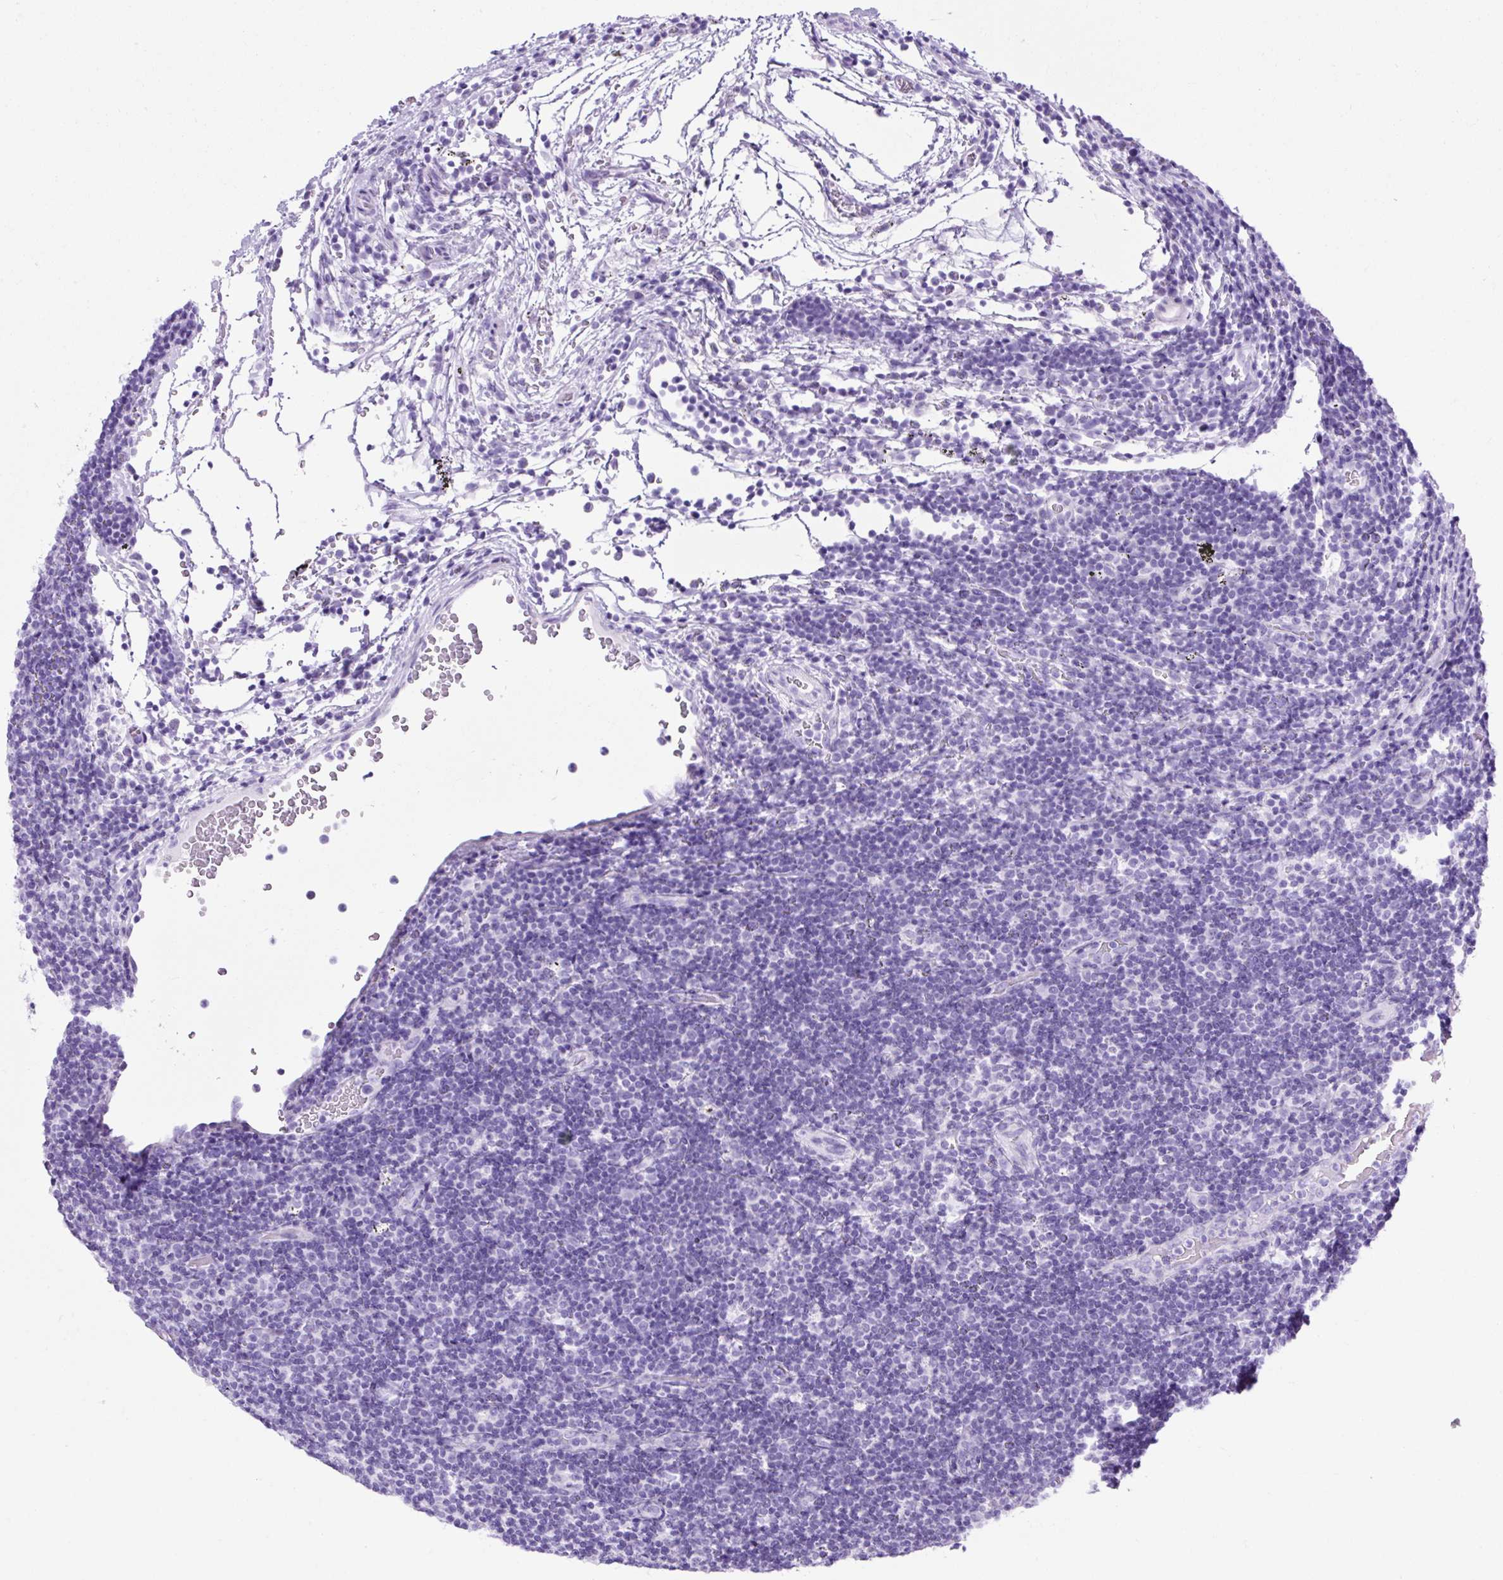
{"staining": {"intensity": "negative", "quantity": "none", "location": "none"}, "tissue": "lymphoma", "cell_type": "Tumor cells", "image_type": "cancer", "snomed": [{"axis": "morphology", "description": "Hodgkin's disease, NOS"}, {"axis": "topography", "description": "Lymph node"}], "caption": "Immunohistochemistry of human Hodgkin's disease reveals no positivity in tumor cells.", "gene": "KRT12", "patient": {"sex": "female", "age": 57}}